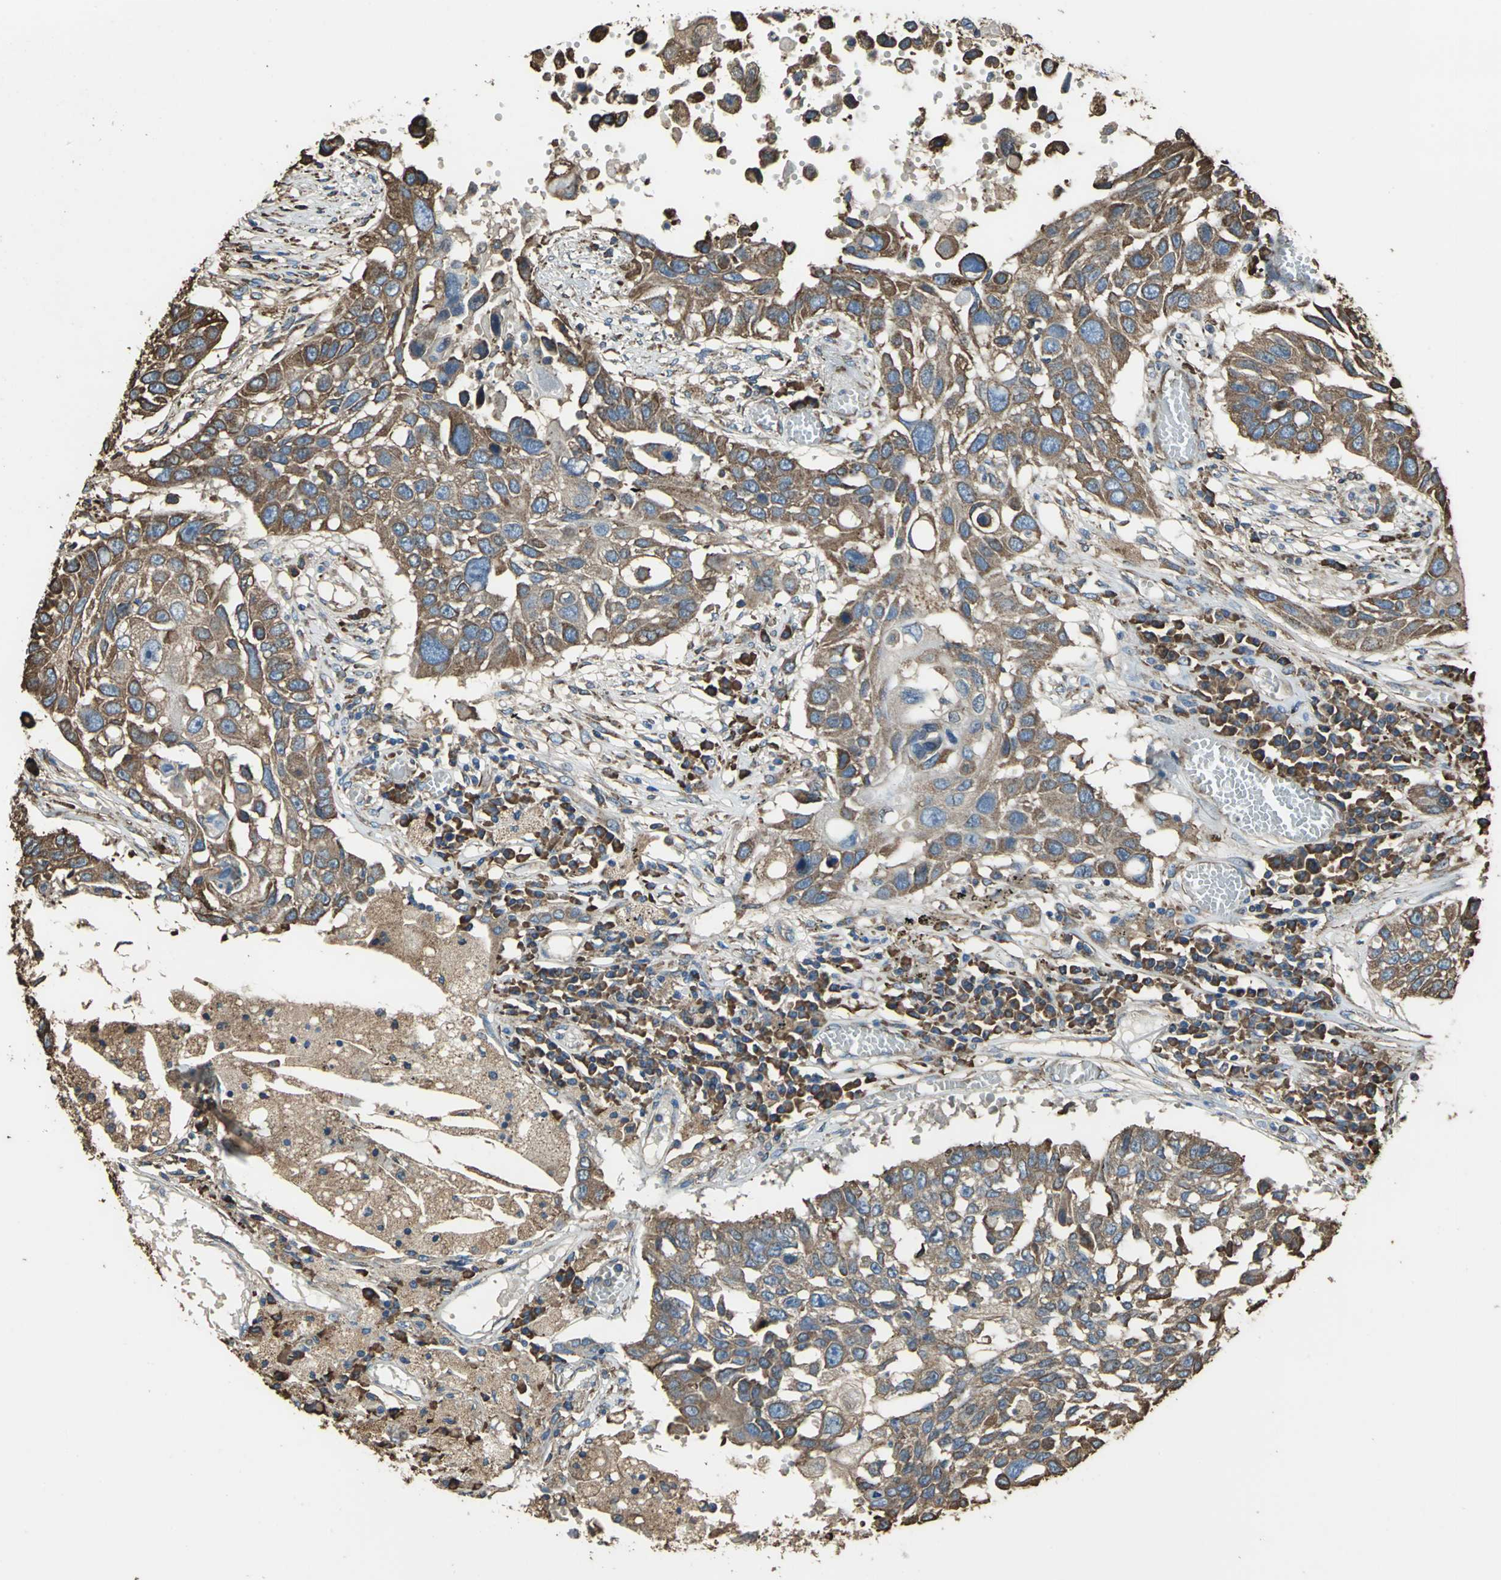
{"staining": {"intensity": "moderate", "quantity": ">75%", "location": "cytoplasmic/membranous"}, "tissue": "lung cancer", "cell_type": "Tumor cells", "image_type": "cancer", "snomed": [{"axis": "morphology", "description": "Squamous cell carcinoma, NOS"}, {"axis": "topography", "description": "Lung"}], "caption": "Lung cancer (squamous cell carcinoma) stained with a protein marker shows moderate staining in tumor cells.", "gene": "GPANK1", "patient": {"sex": "male", "age": 71}}